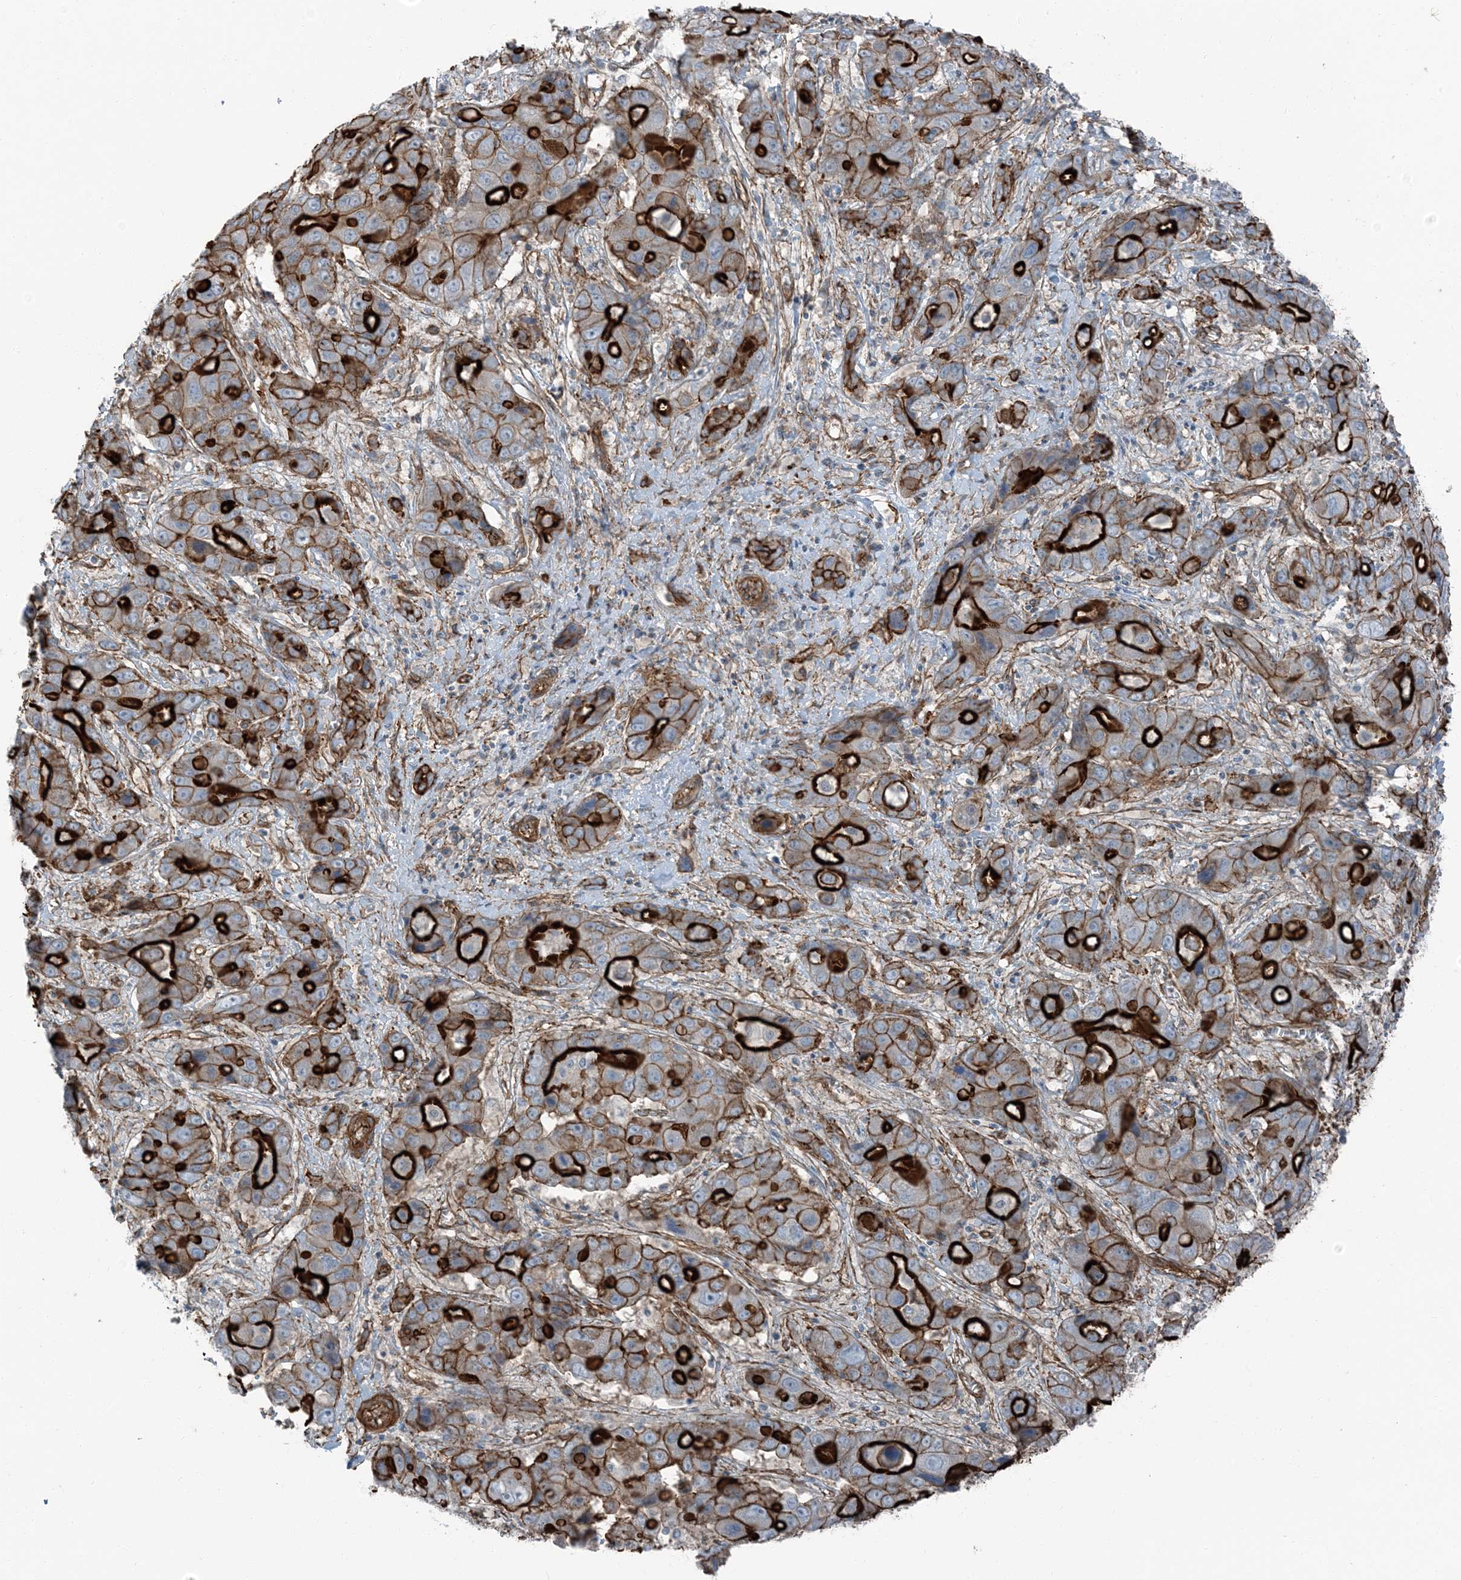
{"staining": {"intensity": "strong", "quantity": ">75%", "location": "cytoplasmic/membranous"}, "tissue": "liver cancer", "cell_type": "Tumor cells", "image_type": "cancer", "snomed": [{"axis": "morphology", "description": "Cholangiocarcinoma"}, {"axis": "topography", "description": "Liver"}], "caption": "The photomicrograph demonstrates a brown stain indicating the presence of a protein in the cytoplasmic/membranous of tumor cells in liver cholangiocarcinoma.", "gene": "ZFP90", "patient": {"sex": "male", "age": 67}}